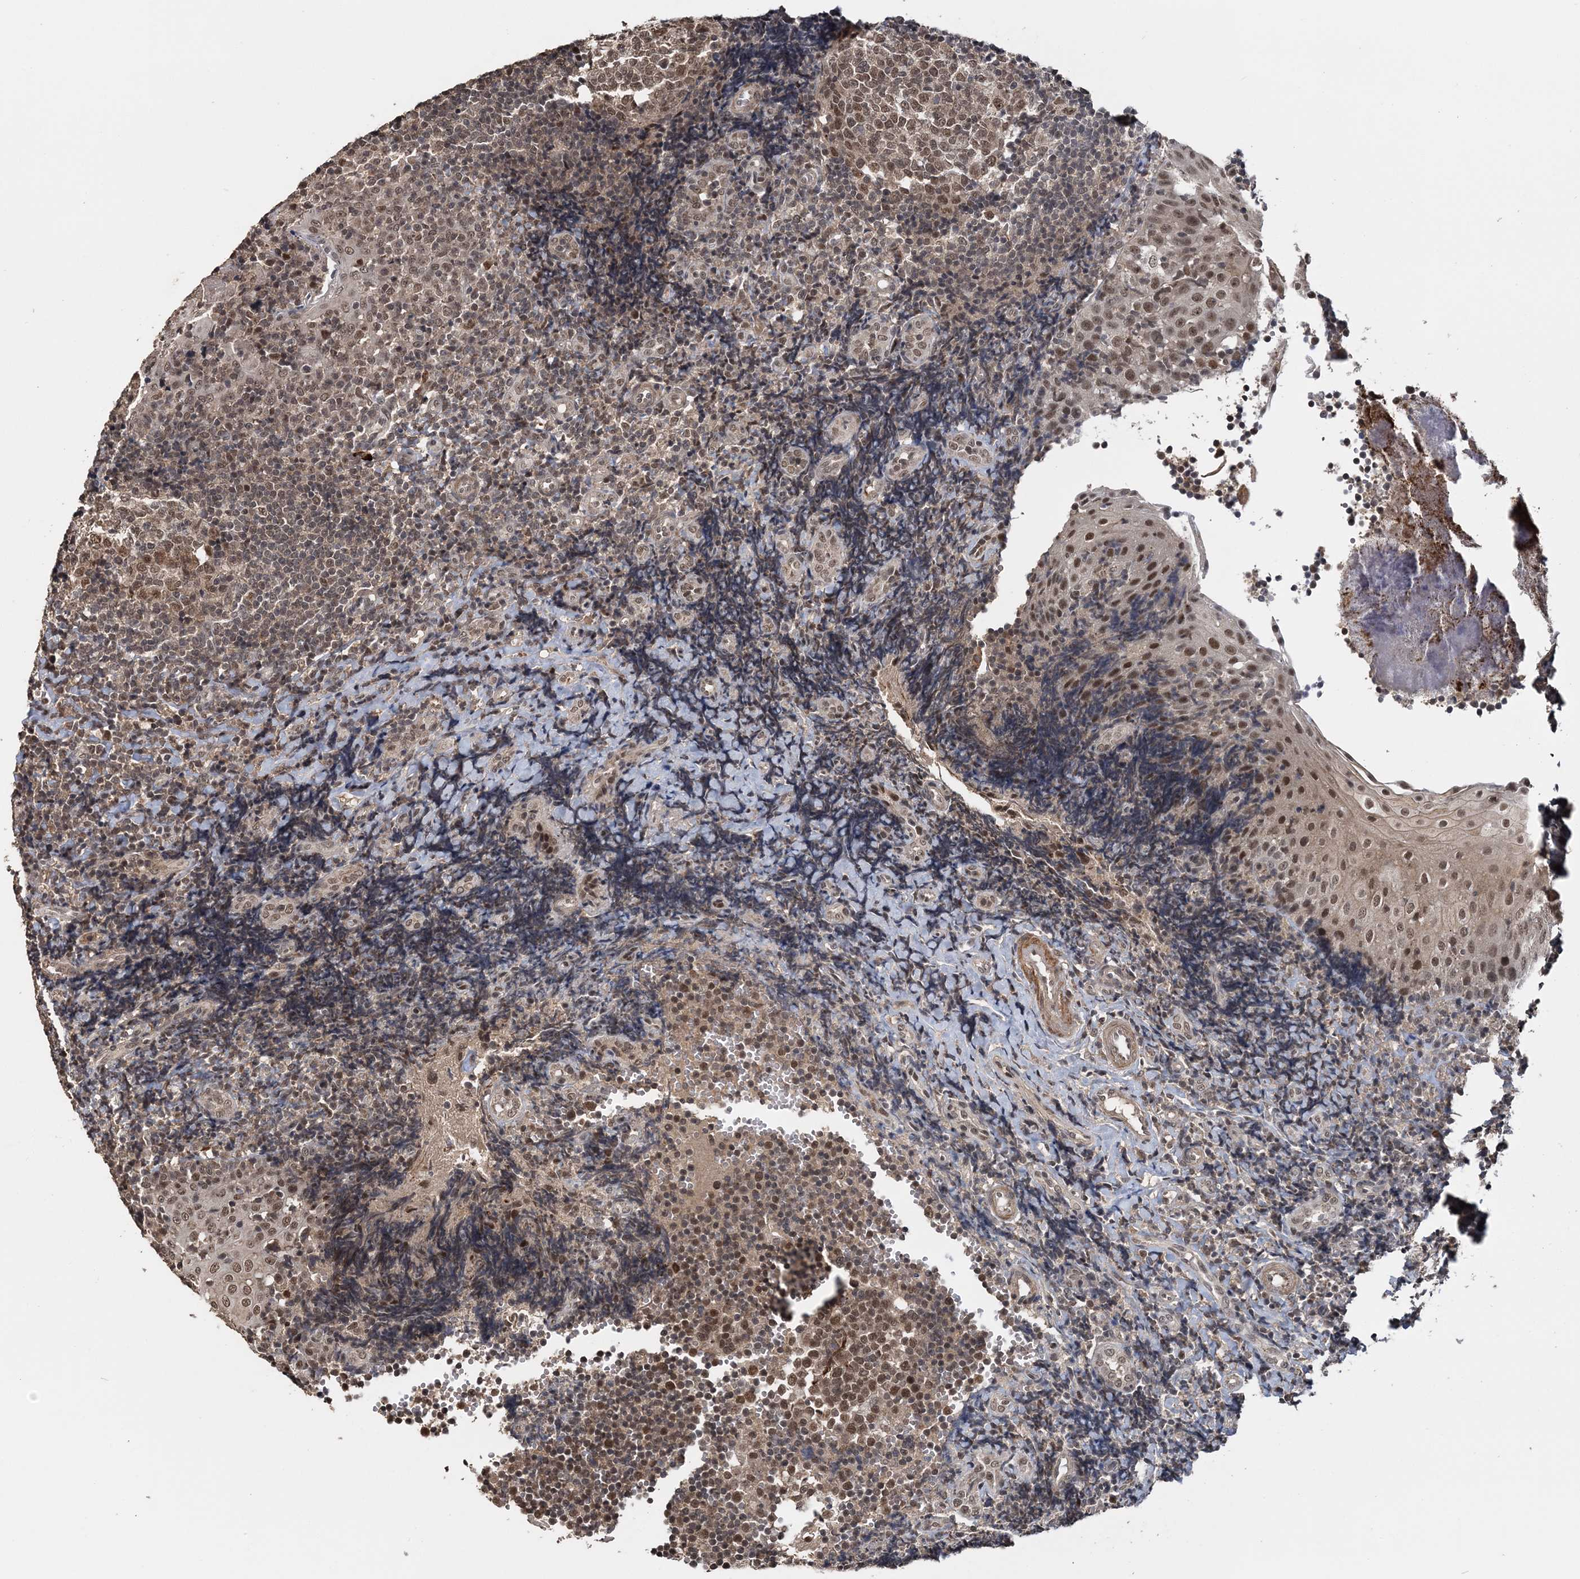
{"staining": {"intensity": "moderate", "quantity": ">75%", "location": "nuclear"}, "tissue": "tonsil", "cell_type": "Germinal center cells", "image_type": "normal", "snomed": [{"axis": "morphology", "description": "Normal tissue, NOS"}, {"axis": "topography", "description": "Tonsil"}], "caption": "Immunohistochemistry staining of unremarkable tonsil, which reveals medium levels of moderate nuclear positivity in about >75% of germinal center cells indicating moderate nuclear protein positivity. The staining was performed using DAB (brown) for protein detection and nuclei were counterstained in hematoxylin (blue).", "gene": "TSHZ2", "patient": {"sex": "female", "age": 40}}